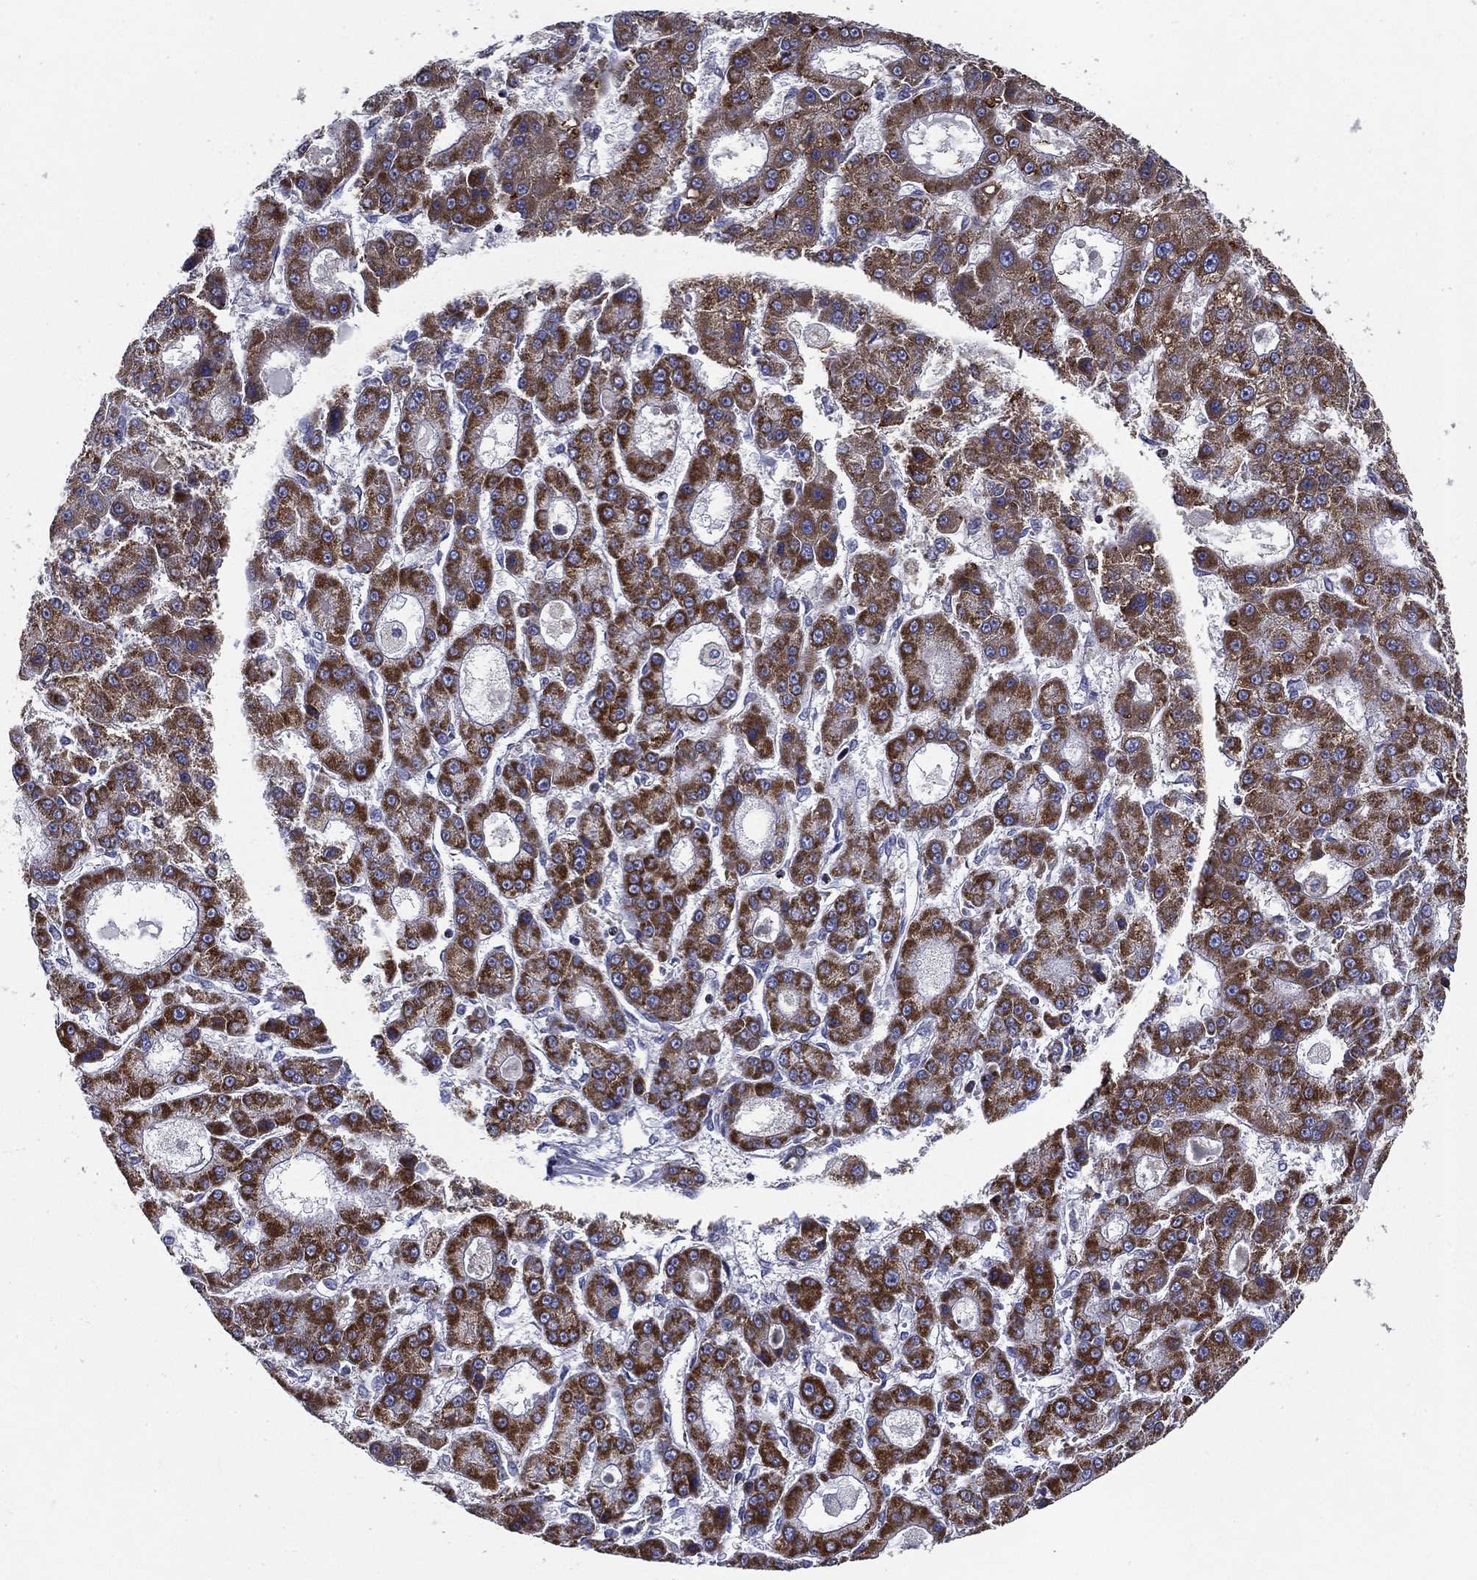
{"staining": {"intensity": "strong", "quantity": ">75%", "location": "cytoplasmic/membranous"}, "tissue": "liver cancer", "cell_type": "Tumor cells", "image_type": "cancer", "snomed": [{"axis": "morphology", "description": "Carcinoma, Hepatocellular, NOS"}, {"axis": "topography", "description": "Liver"}], "caption": "There is high levels of strong cytoplasmic/membranous staining in tumor cells of hepatocellular carcinoma (liver), as demonstrated by immunohistochemical staining (brown color).", "gene": "SFXN1", "patient": {"sex": "male", "age": 70}}